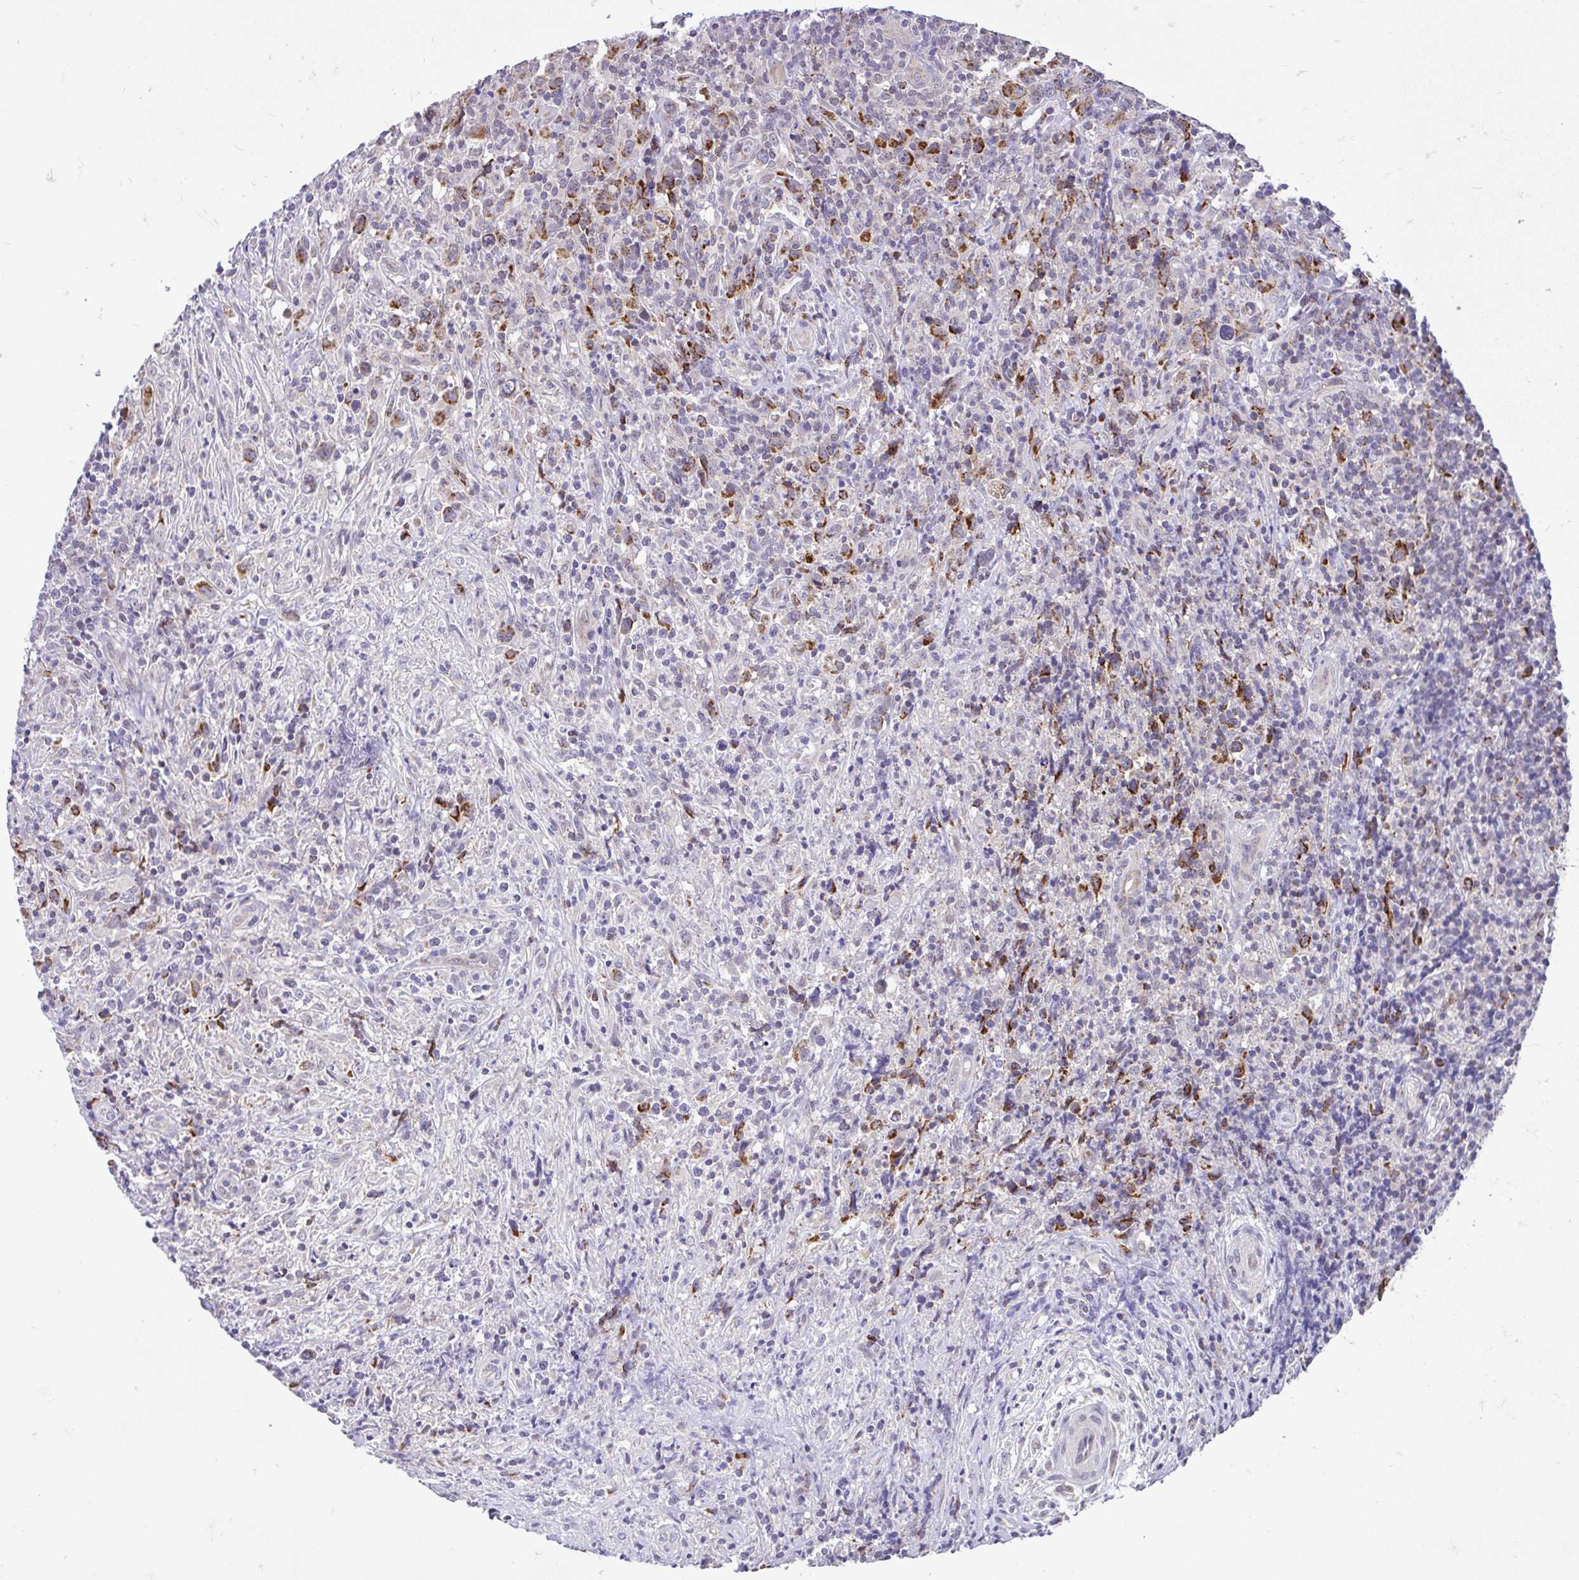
{"staining": {"intensity": "strong", "quantity": "25%-75%", "location": "cytoplasmic/membranous"}, "tissue": "lymphoma", "cell_type": "Tumor cells", "image_type": "cancer", "snomed": [{"axis": "morphology", "description": "Hodgkin's disease, NOS"}, {"axis": "topography", "description": "Lymph node"}], "caption": "Protein staining exhibits strong cytoplasmic/membranous staining in about 25%-75% of tumor cells in Hodgkin's disease.", "gene": "PYCR2", "patient": {"sex": "female", "age": 18}}